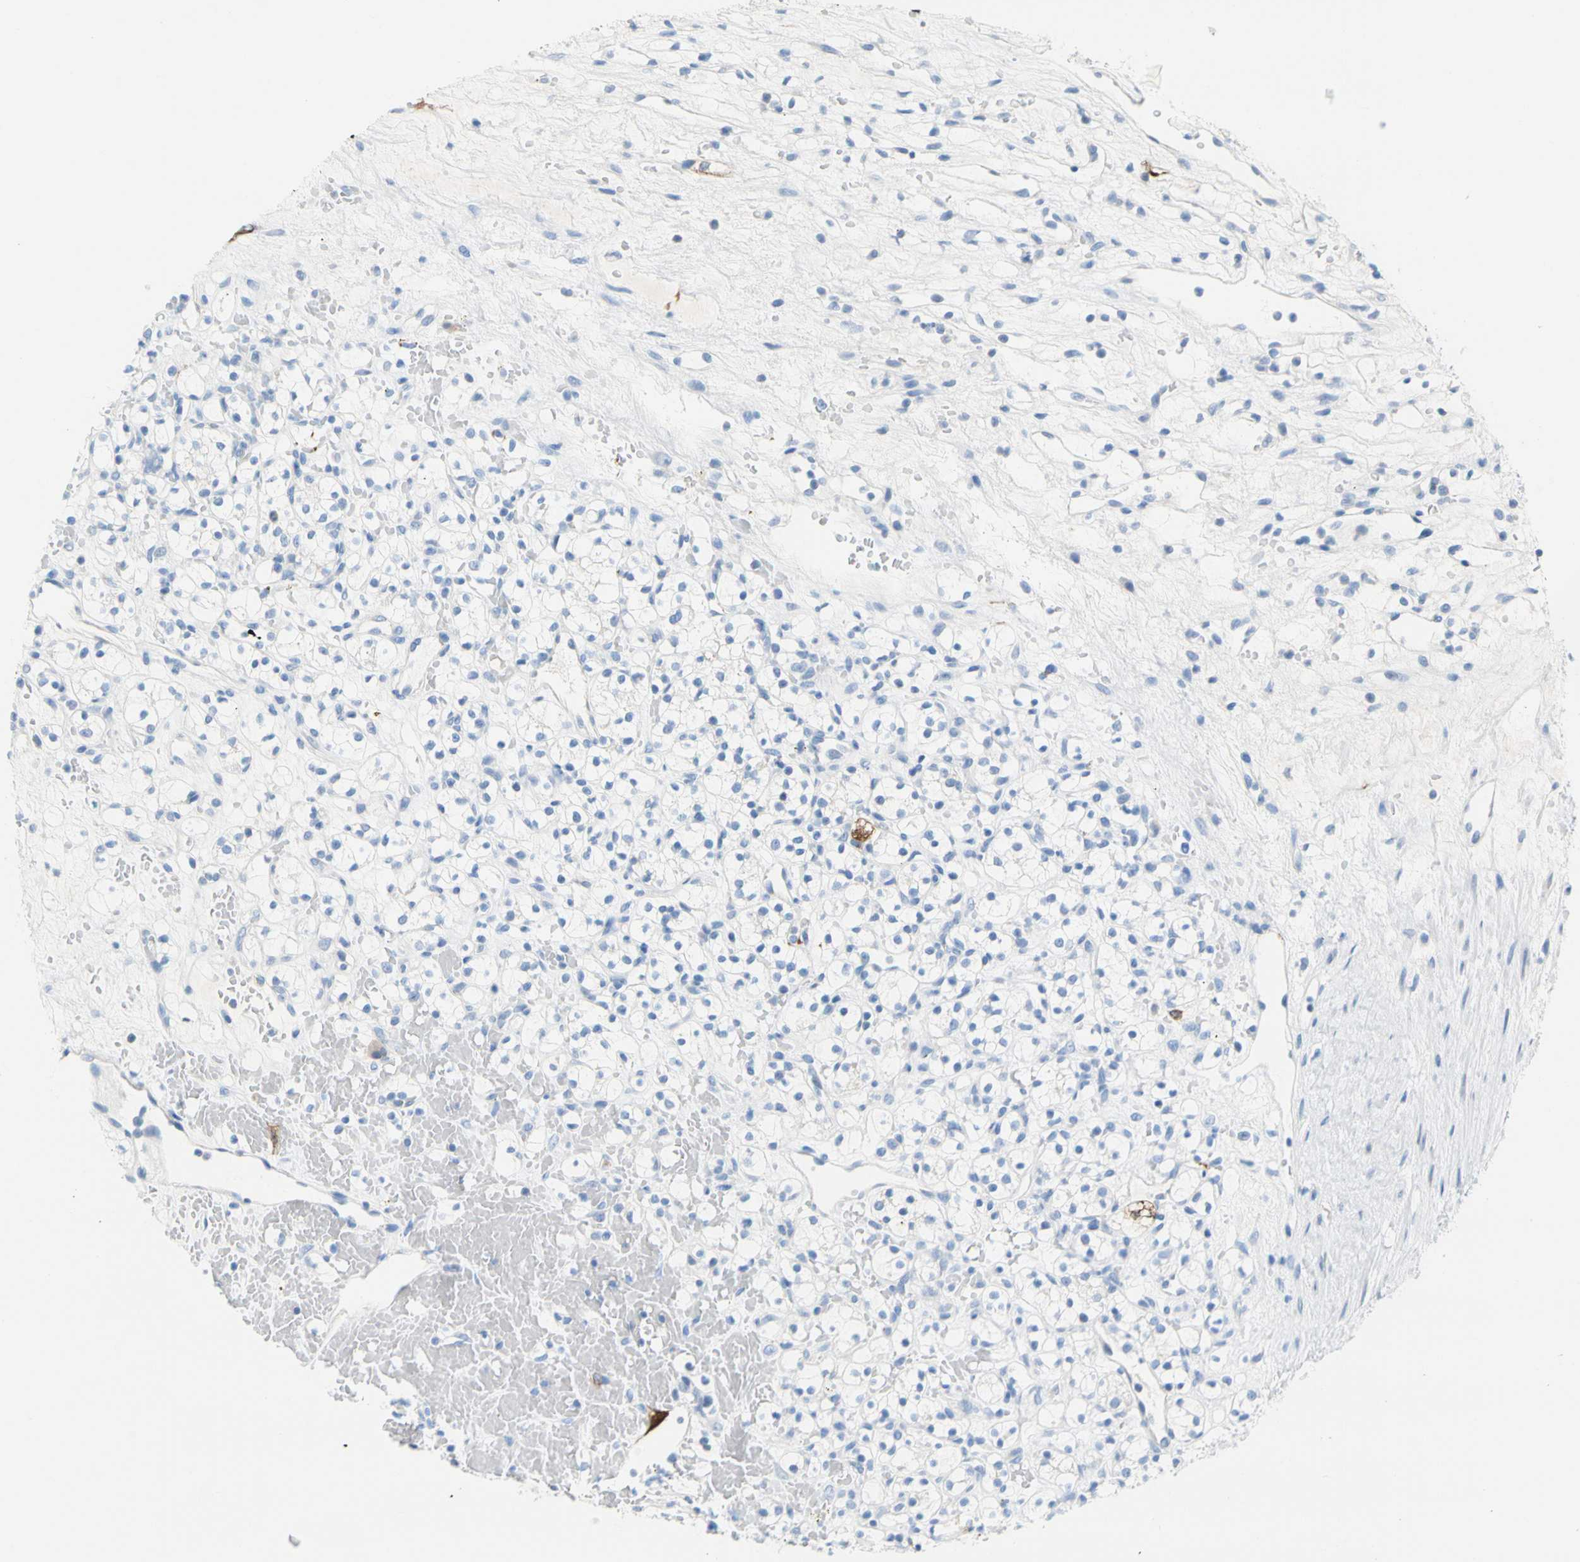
{"staining": {"intensity": "negative", "quantity": "none", "location": "none"}, "tissue": "renal cancer", "cell_type": "Tumor cells", "image_type": "cancer", "snomed": [{"axis": "morphology", "description": "Adenocarcinoma, NOS"}, {"axis": "topography", "description": "Kidney"}], "caption": "High power microscopy image of an immunohistochemistry (IHC) photomicrograph of renal cancer, revealing no significant expression in tumor cells. (DAB (3,3'-diaminobenzidine) IHC, high magnification).", "gene": "TACC3", "patient": {"sex": "female", "age": 60}}